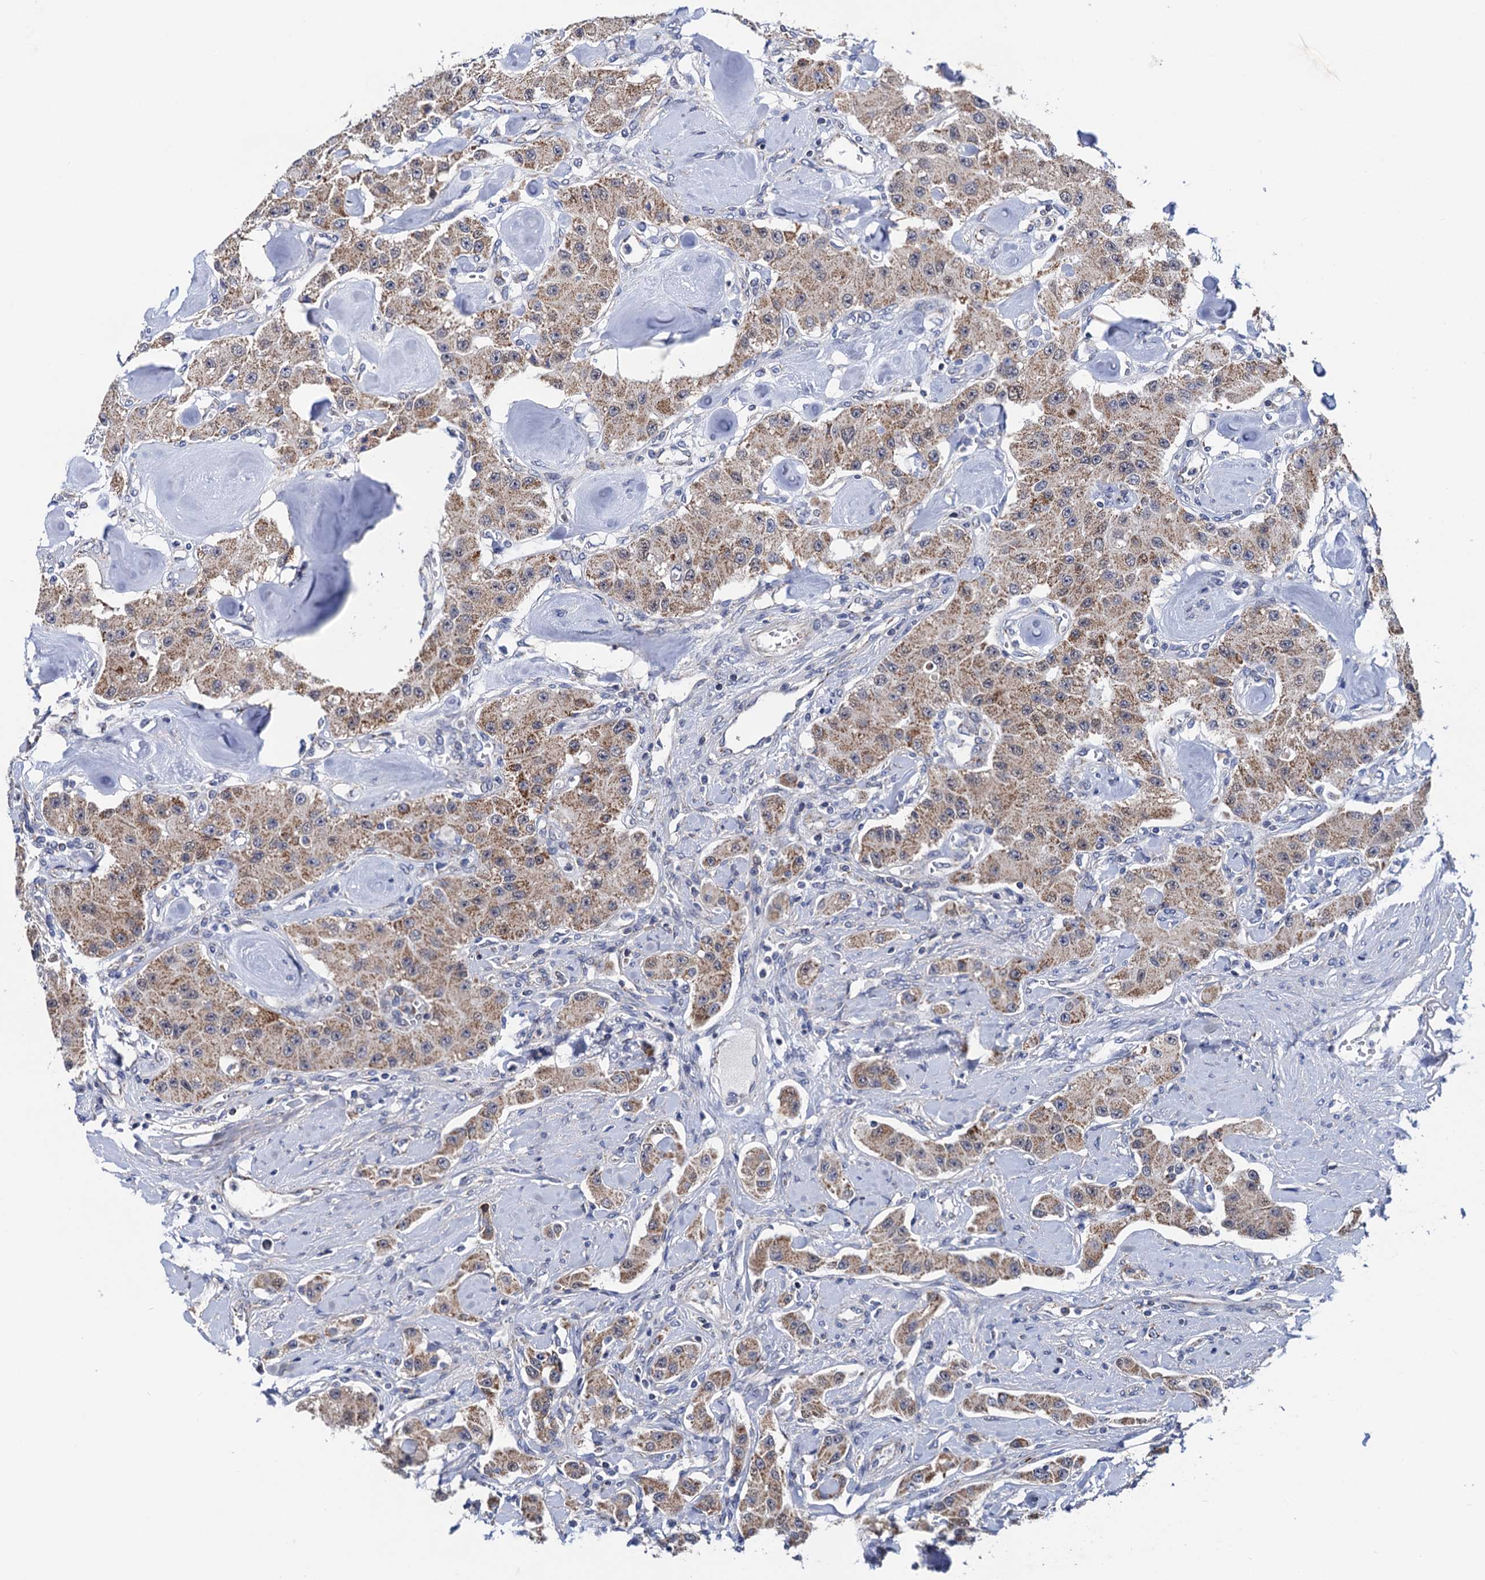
{"staining": {"intensity": "weak", "quantity": ">75%", "location": "cytoplasmic/membranous"}, "tissue": "carcinoid", "cell_type": "Tumor cells", "image_type": "cancer", "snomed": [{"axis": "morphology", "description": "Carcinoid, malignant, NOS"}, {"axis": "topography", "description": "Pancreas"}], "caption": "Malignant carcinoid was stained to show a protein in brown. There is low levels of weak cytoplasmic/membranous positivity in about >75% of tumor cells. Using DAB (brown) and hematoxylin (blue) stains, captured at high magnification using brightfield microscopy.", "gene": "PTCD3", "patient": {"sex": "male", "age": 41}}